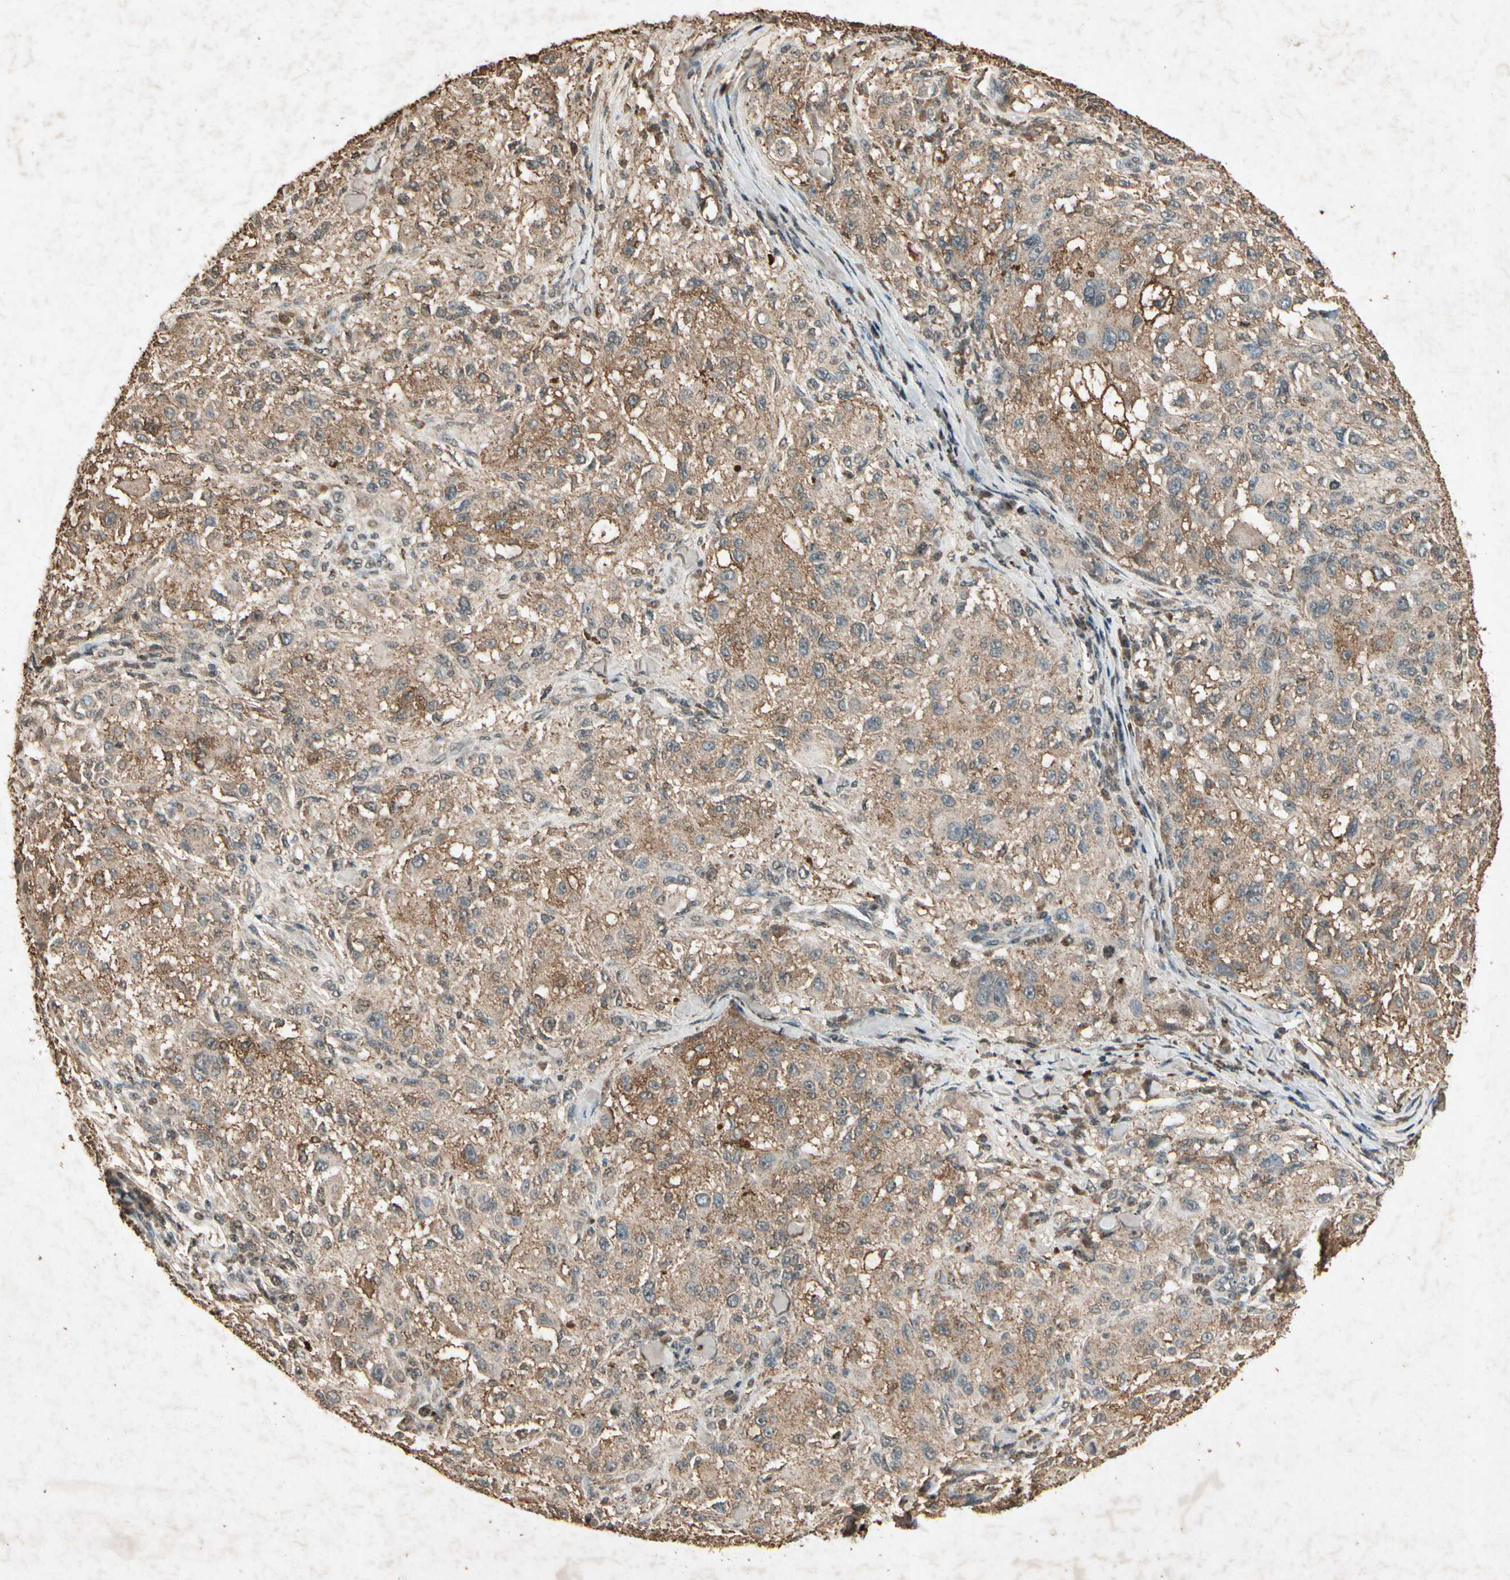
{"staining": {"intensity": "moderate", "quantity": ">75%", "location": "cytoplasmic/membranous"}, "tissue": "melanoma", "cell_type": "Tumor cells", "image_type": "cancer", "snomed": [{"axis": "morphology", "description": "Necrosis, NOS"}, {"axis": "morphology", "description": "Malignant melanoma, NOS"}, {"axis": "topography", "description": "Skin"}], "caption": "Immunohistochemistry (DAB) staining of human malignant melanoma reveals moderate cytoplasmic/membranous protein staining in approximately >75% of tumor cells.", "gene": "GC", "patient": {"sex": "female", "age": 87}}